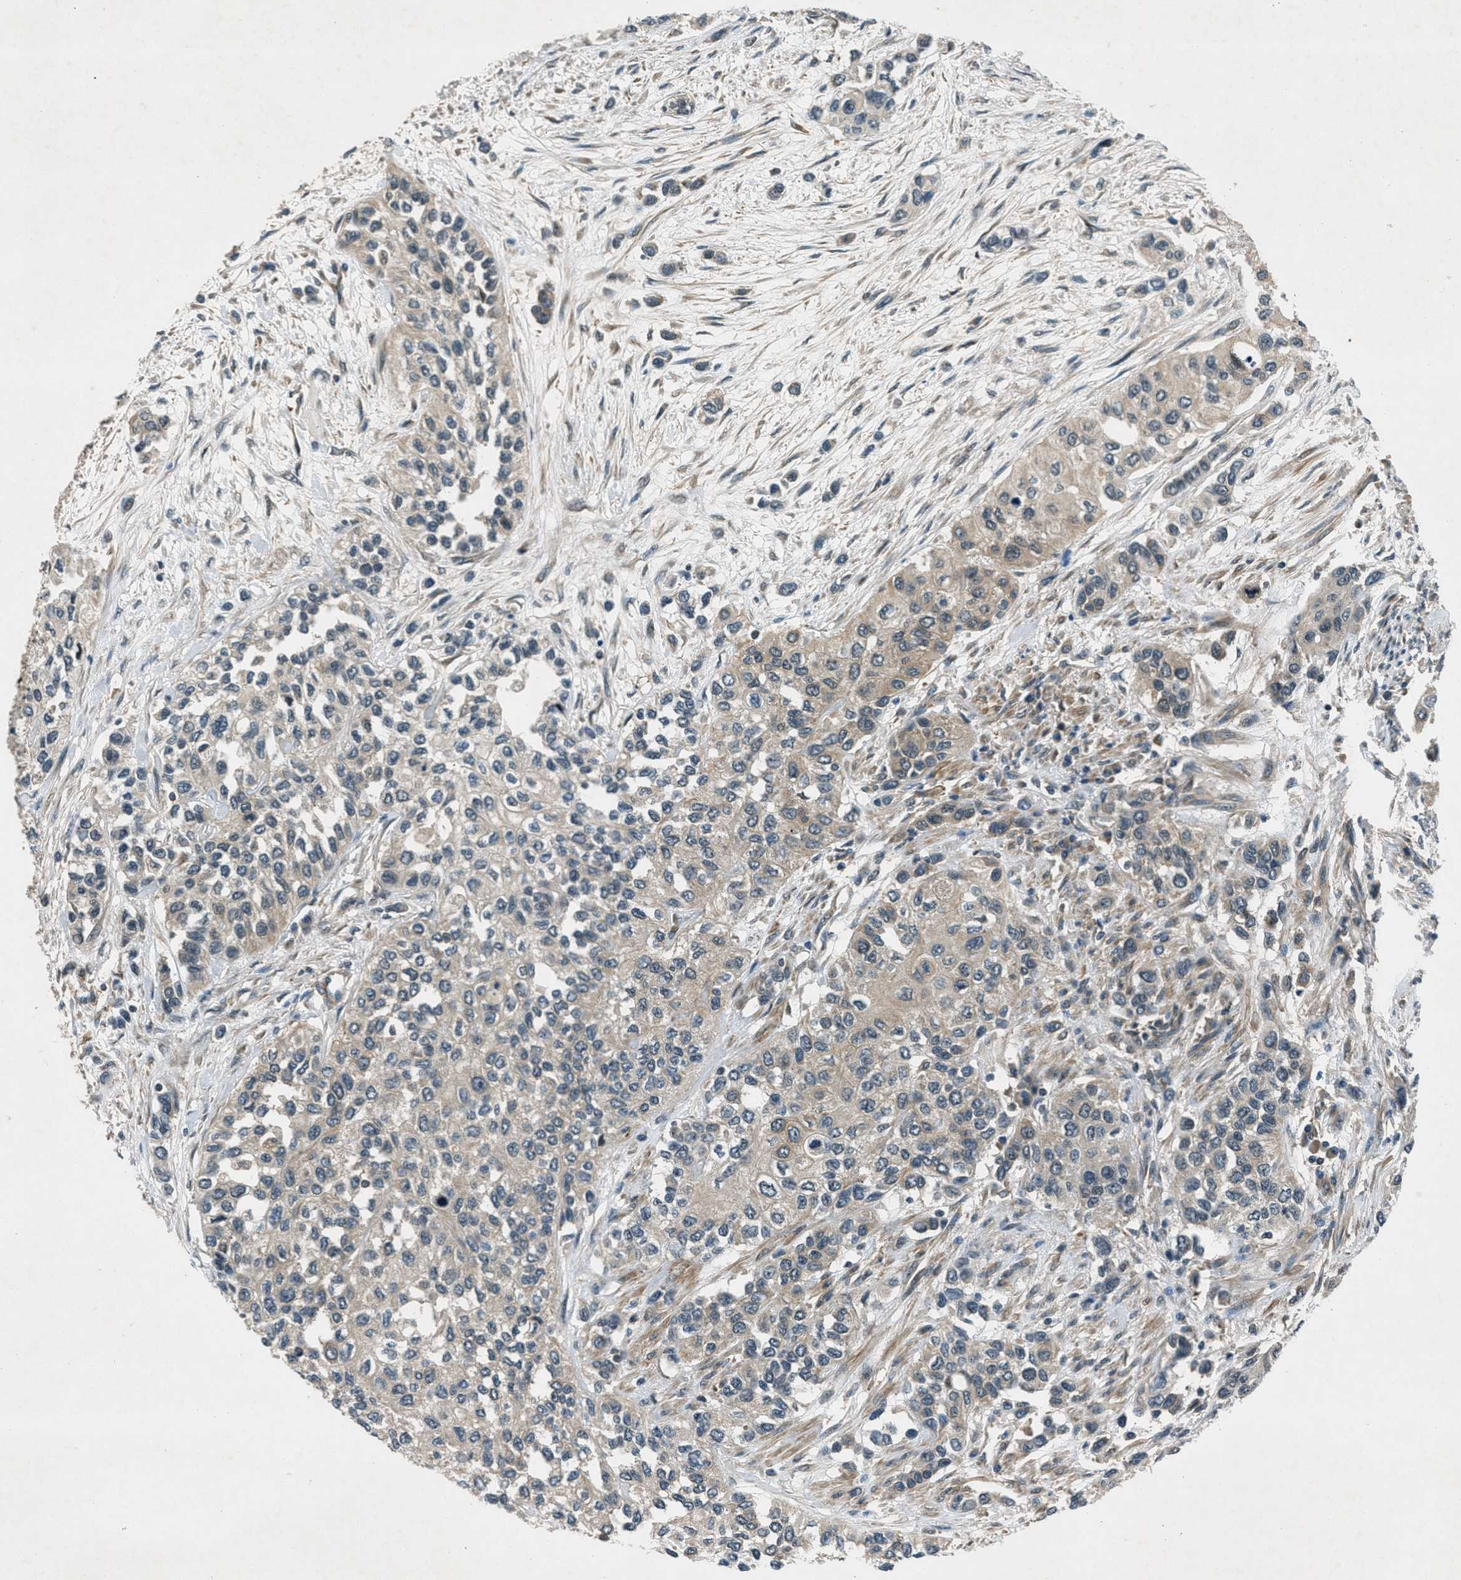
{"staining": {"intensity": "weak", "quantity": "<25%", "location": "cytoplasmic/membranous"}, "tissue": "urothelial cancer", "cell_type": "Tumor cells", "image_type": "cancer", "snomed": [{"axis": "morphology", "description": "Urothelial carcinoma, High grade"}, {"axis": "topography", "description": "Urinary bladder"}], "caption": "DAB (3,3'-diaminobenzidine) immunohistochemical staining of urothelial cancer exhibits no significant staining in tumor cells.", "gene": "EPSTI1", "patient": {"sex": "female", "age": 56}}